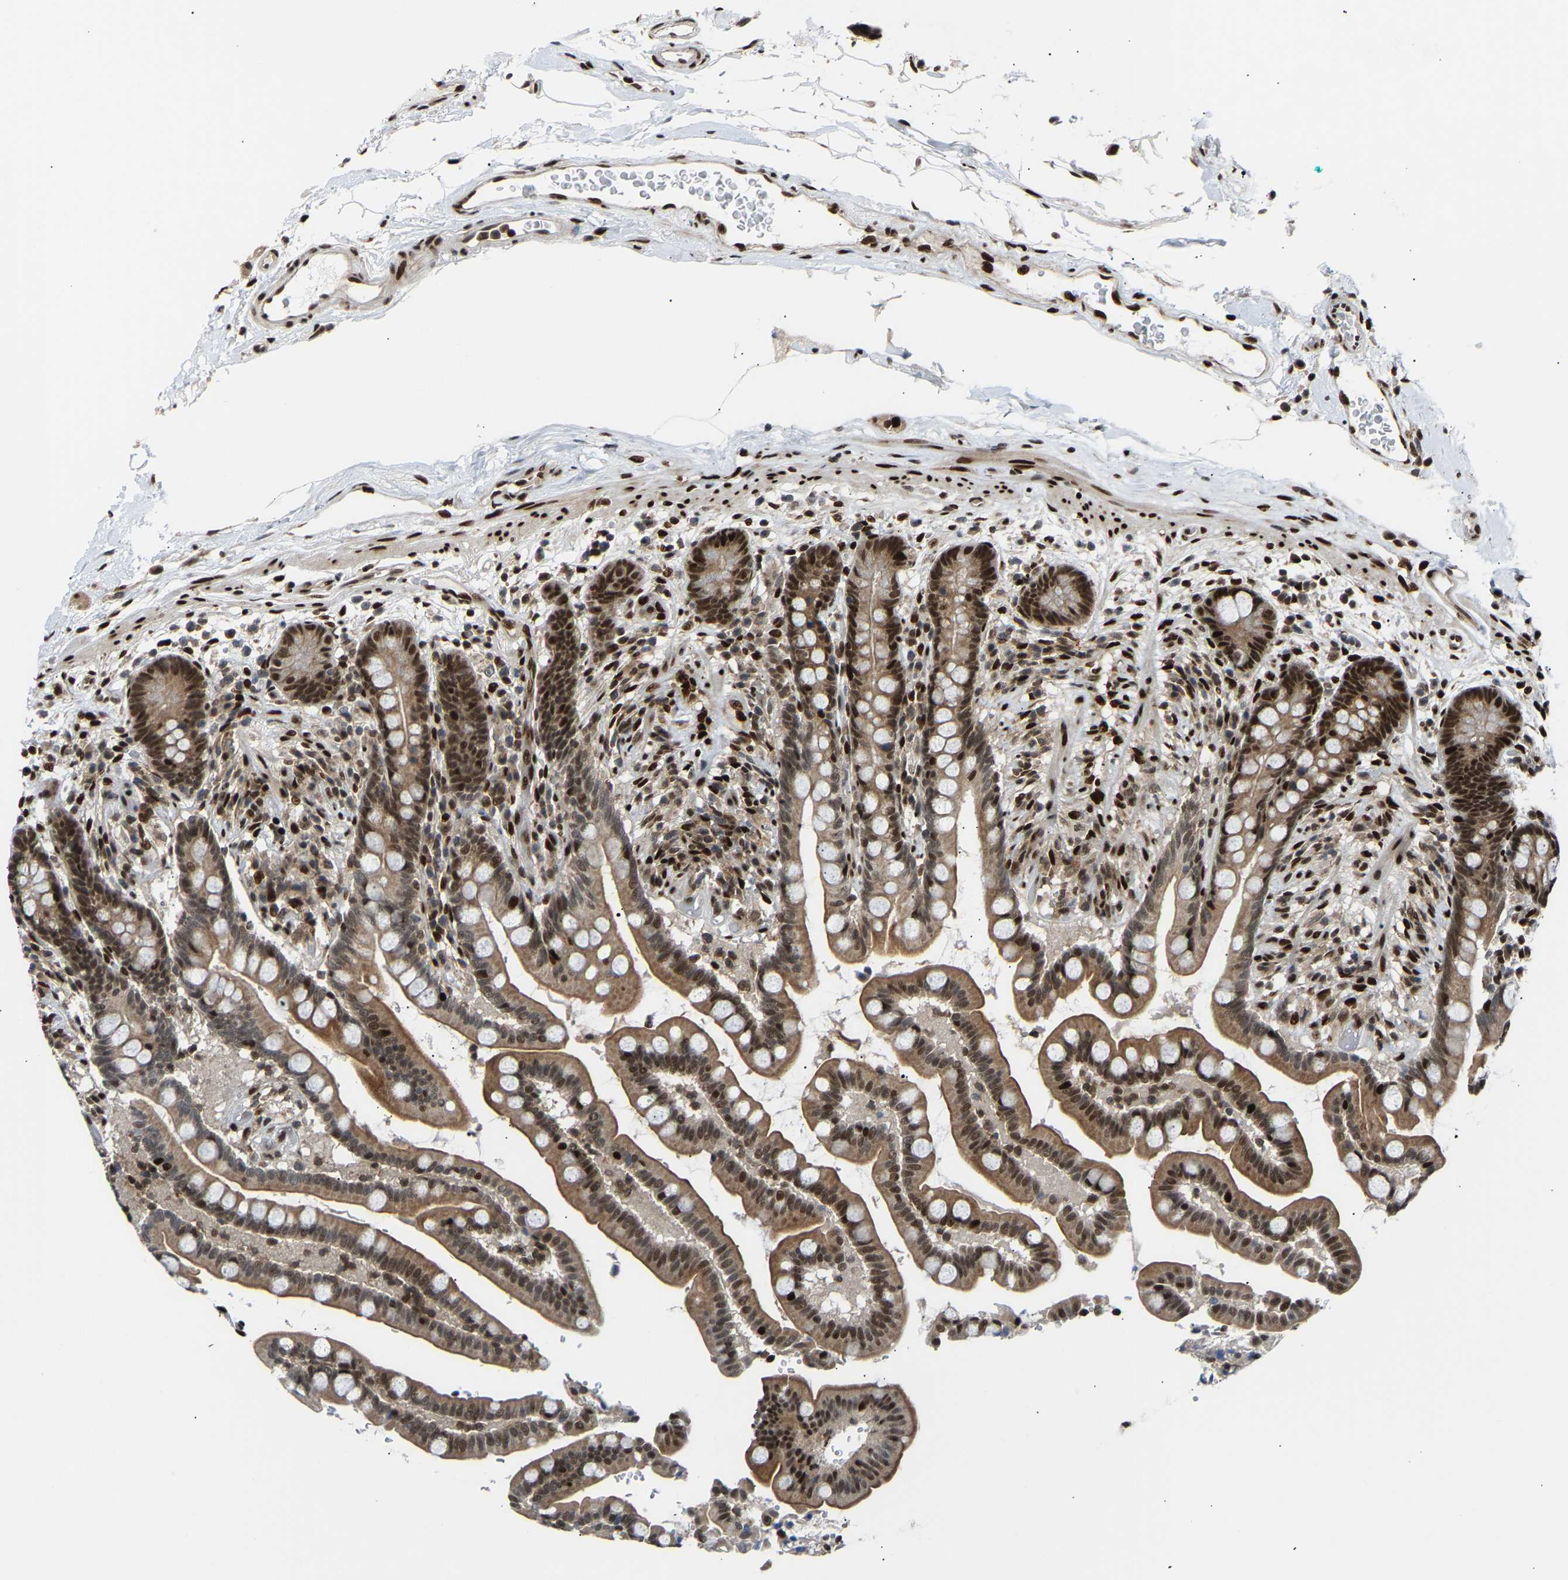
{"staining": {"intensity": "strong", "quantity": ">75%", "location": "nuclear"}, "tissue": "colon", "cell_type": "Endothelial cells", "image_type": "normal", "snomed": [{"axis": "morphology", "description": "Normal tissue, NOS"}, {"axis": "topography", "description": "Colon"}], "caption": "This photomicrograph displays immunohistochemistry staining of benign human colon, with high strong nuclear expression in about >75% of endothelial cells.", "gene": "SSBP2", "patient": {"sex": "male", "age": 73}}